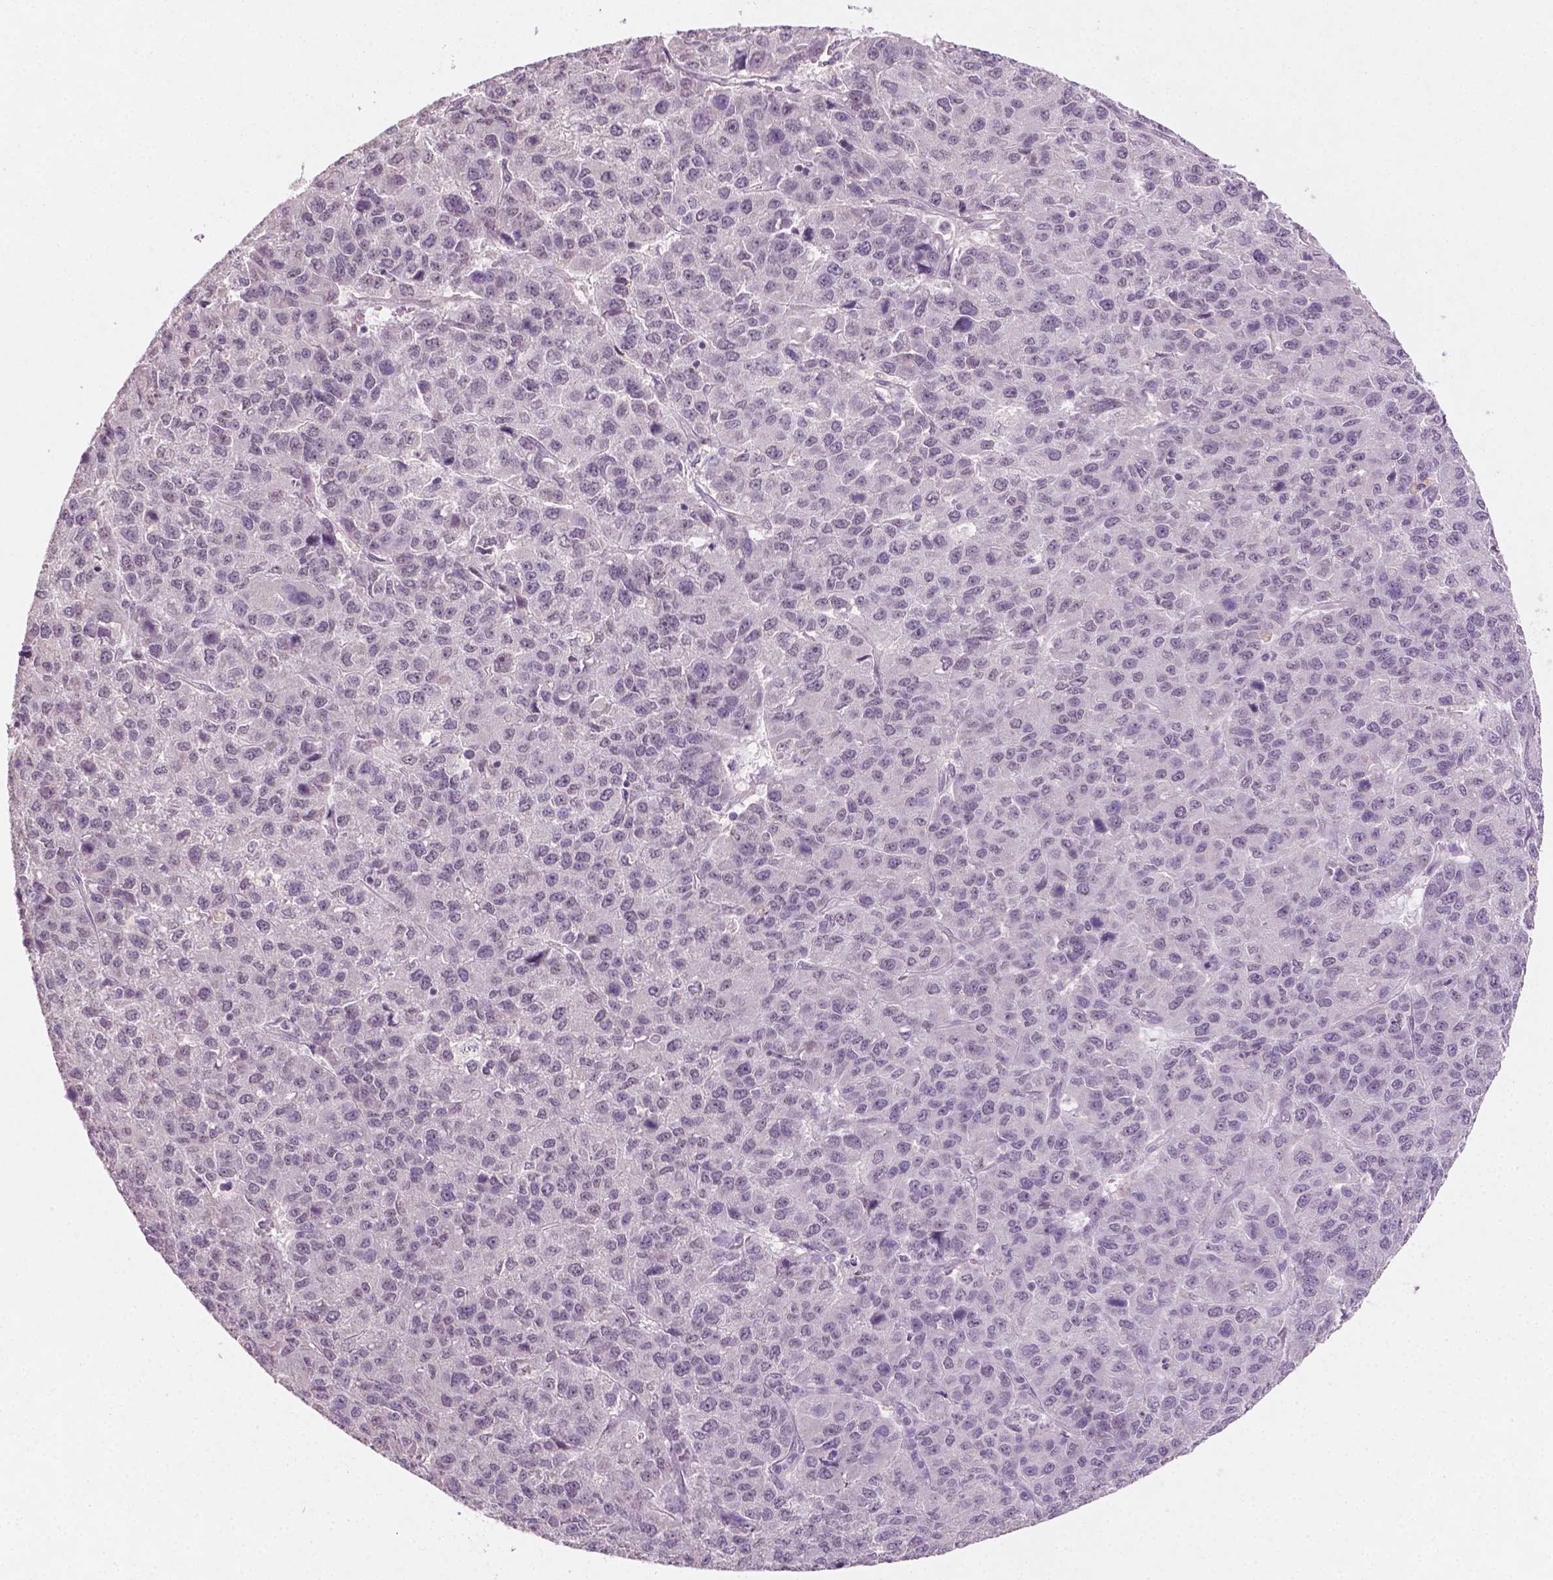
{"staining": {"intensity": "negative", "quantity": "none", "location": "none"}, "tissue": "liver cancer", "cell_type": "Tumor cells", "image_type": "cancer", "snomed": [{"axis": "morphology", "description": "Carcinoma, Hepatocellular, NOS"}, {"axis": "topography", "description": "Liver"}], "caption": "Hepatocellular carcinoma (liver) was stained to show a protein in brown. There is no significant positivity in tumor cells. The staining was performed using DAB to visualize the protein expression in brown, while the nuclei were stained in blue with hematoxylin (Magnification: 20x).", "gene": "DLG2", "patient": {"sex": "male", "age": 69}}